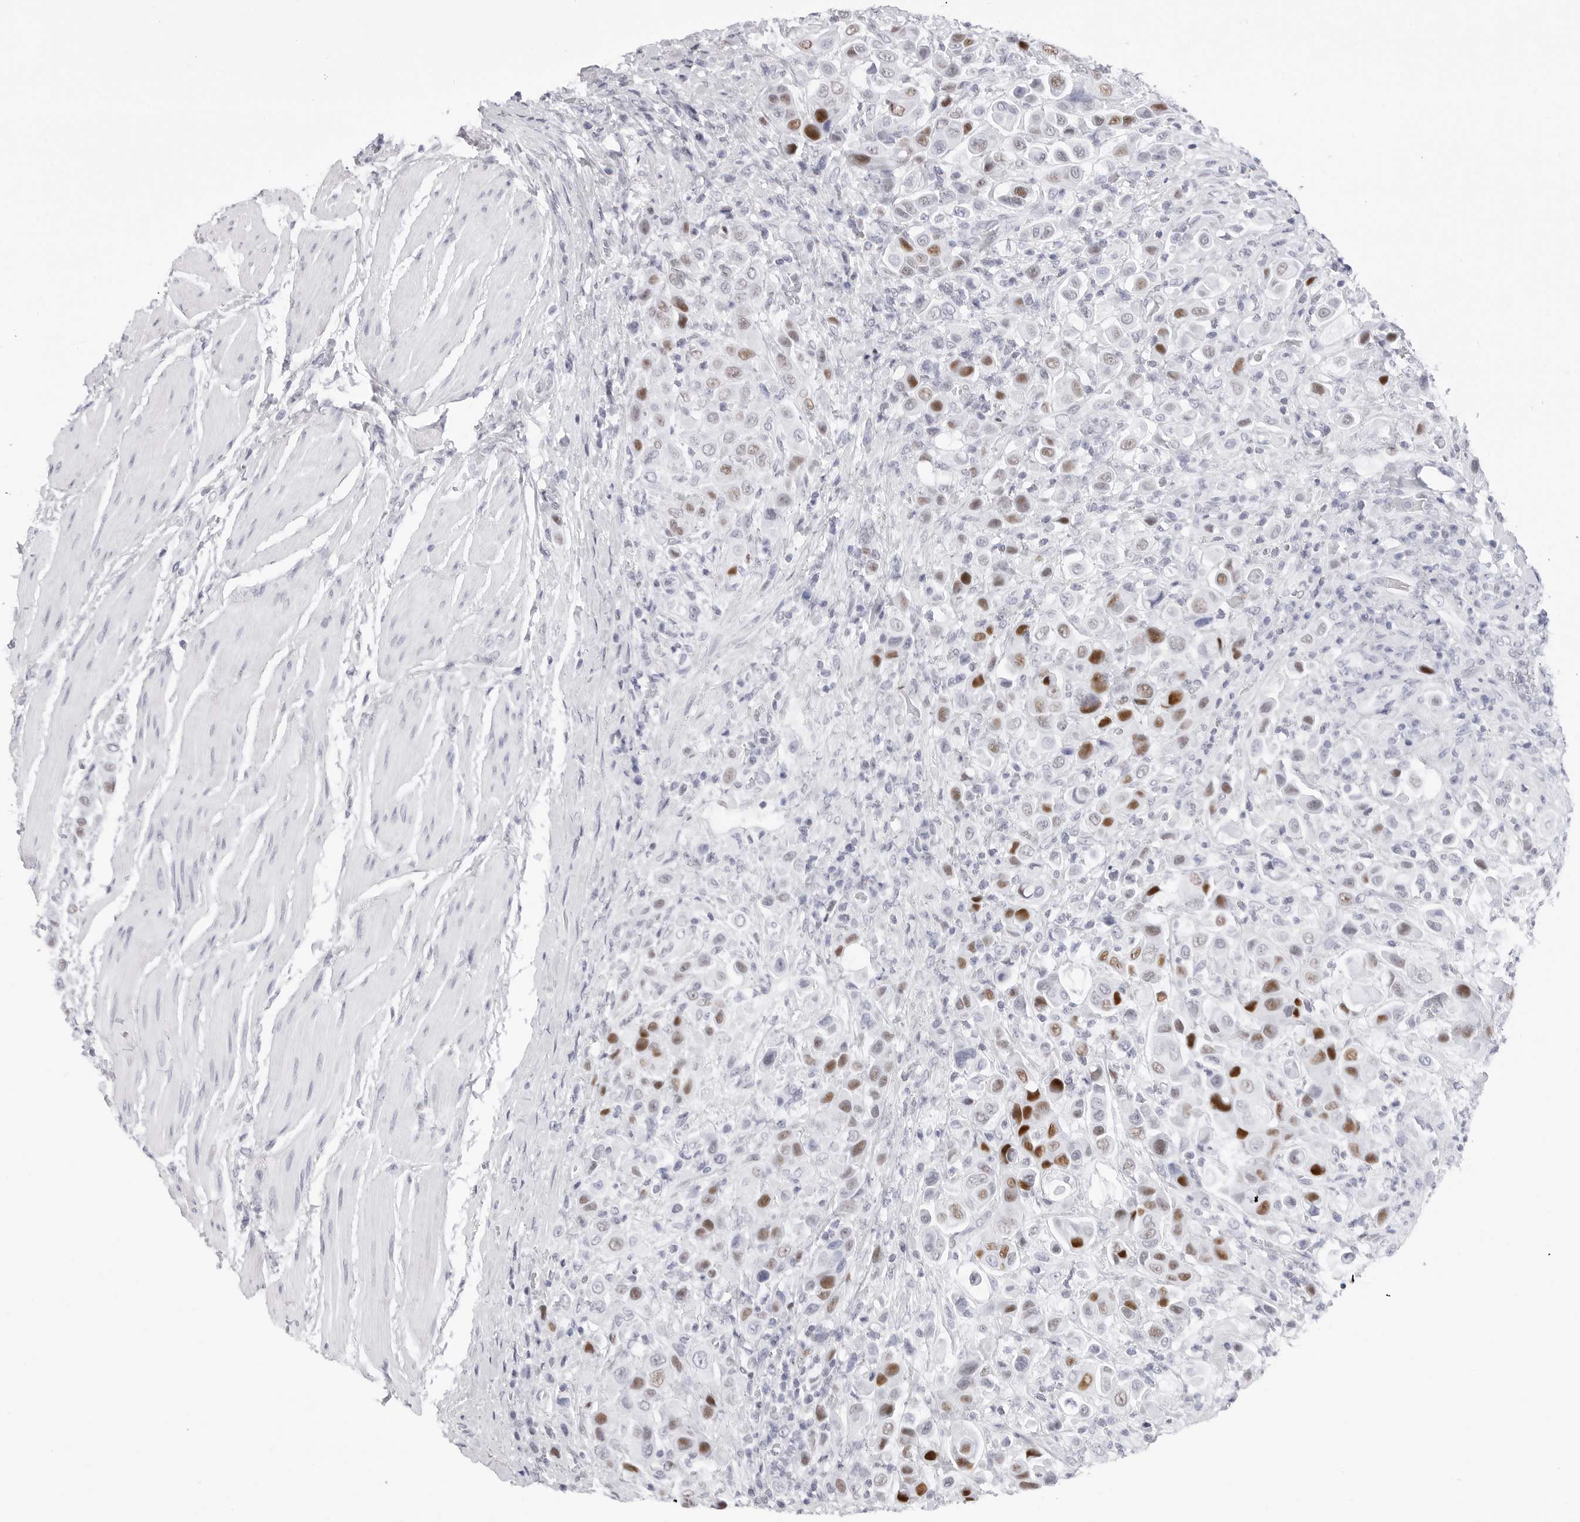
{"staining": {"intensity": "moderate", "quantity": ">75%", "location": "nuclear"}, "tissue": "urothelial cancer", "cell_type": "Tumor cells", "image_type": "cancer", "snomed": [{"axis": "morphology", "description": "Urothelial carcinoma, High grade"}, {"axis": "topography", "description": "Urinary bladder"}], "caption": "An IHC micrograph of neoplastic tissue is shown. Protein staining in brown highlights moderate nuclear positivity in urothelial cancer within tumor cells.", "gene": "NASP", "patient": {"sex": "male", "age": 50}}